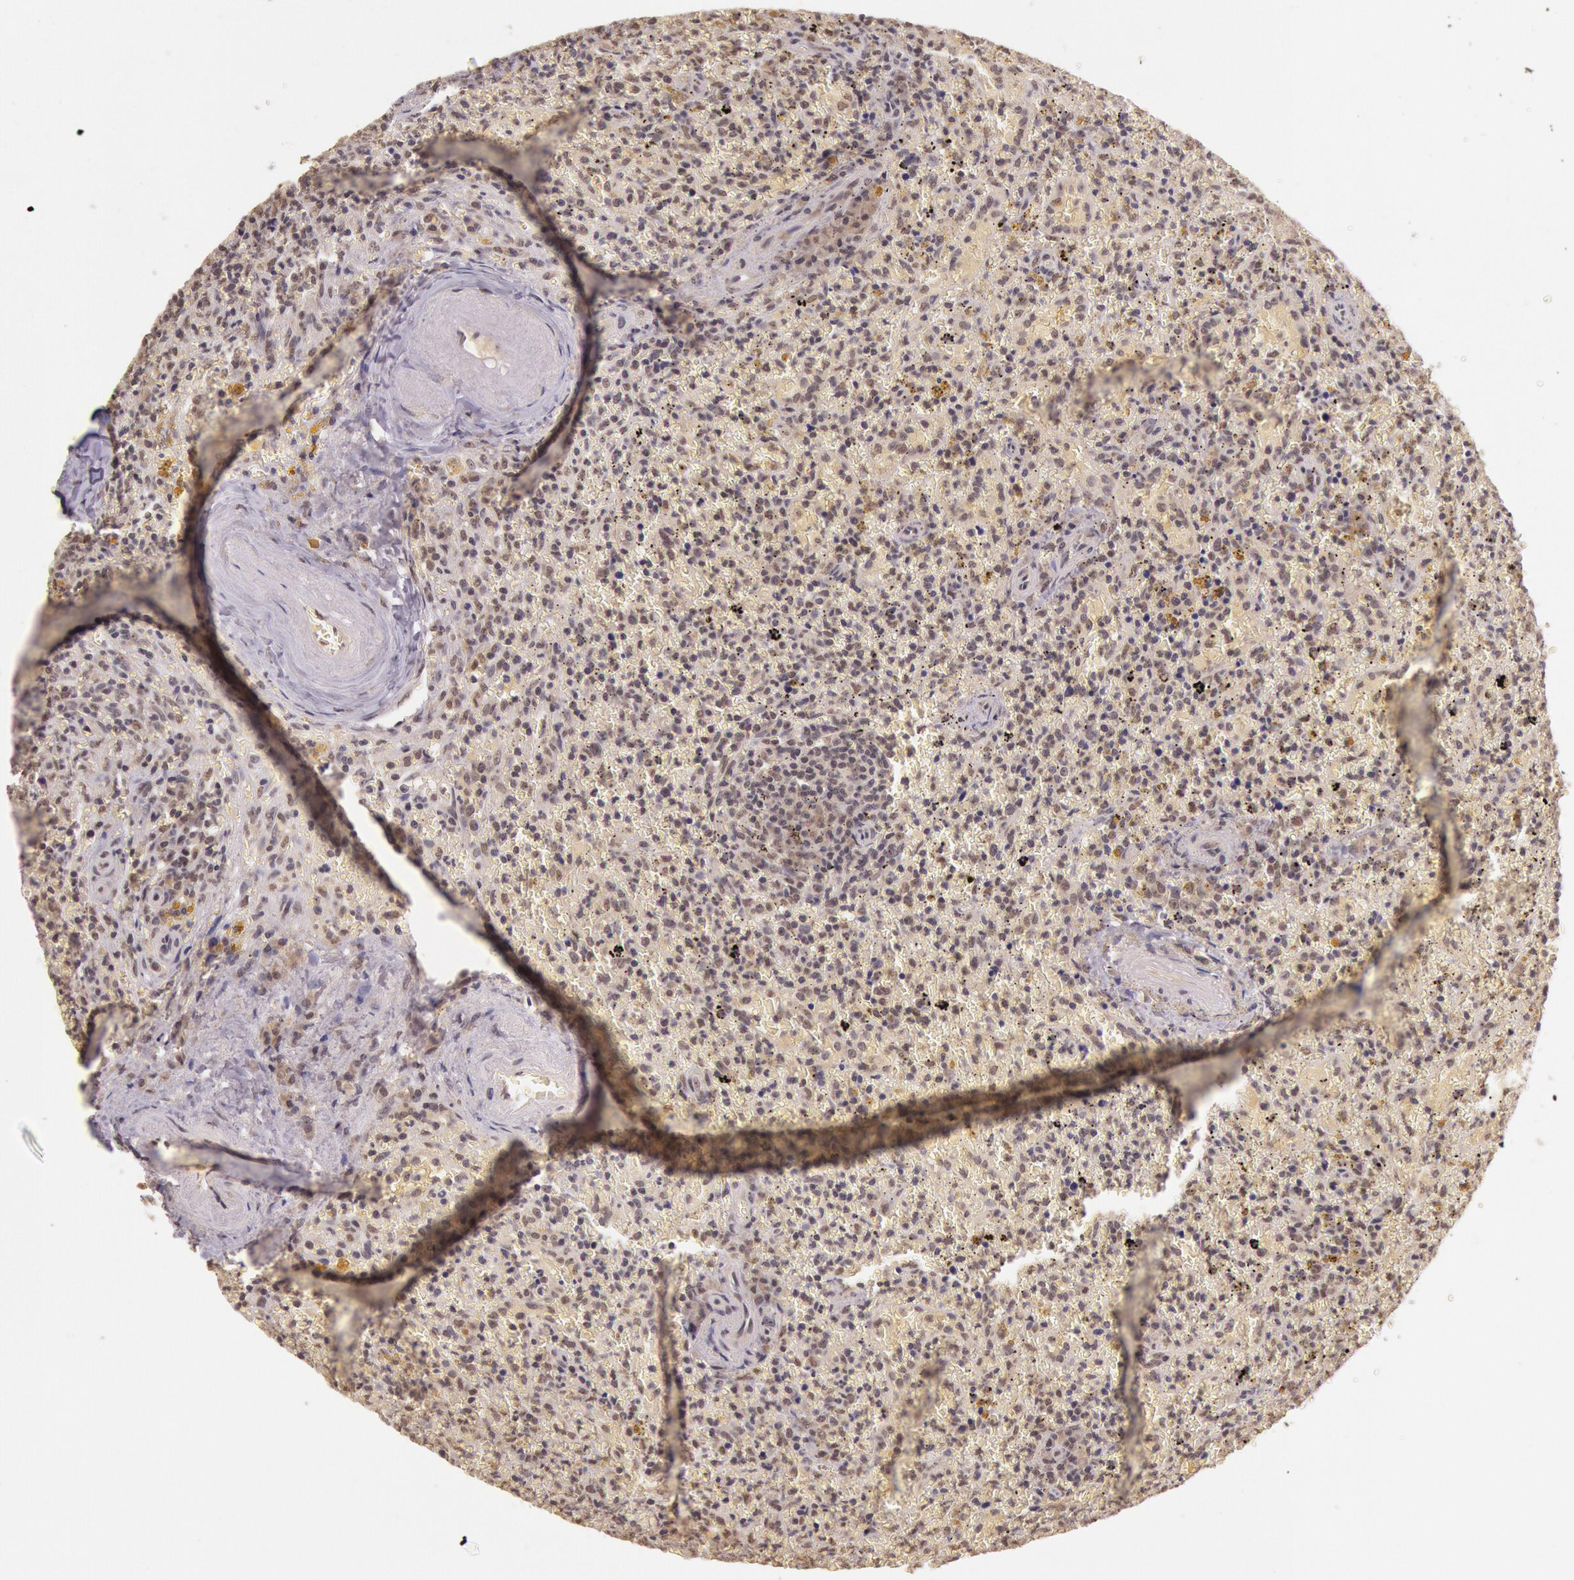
{"staining": {"intensity": "negative", "quantity": "none", "location": "none"}, "tissue": "lymphoma", "cell_type": "Tumor cells", "image_type": "cancer", "snomed": [{"axis": "morphology", "description": "Malignant lymphoma, non-Hodgkin's type, High grade"}, {"axis": "topography", "description": "Spleen"}, {"axis": "topography", "description": "Lymph node"}], "caption": "Tumor cells show no significant protein expression in malignant lymphoma, non-Hodgkin's type (high-grade). Nuclei are stained in blue.", "gene": "RTL10", "patient": {"sex": "female", "age": 70}}